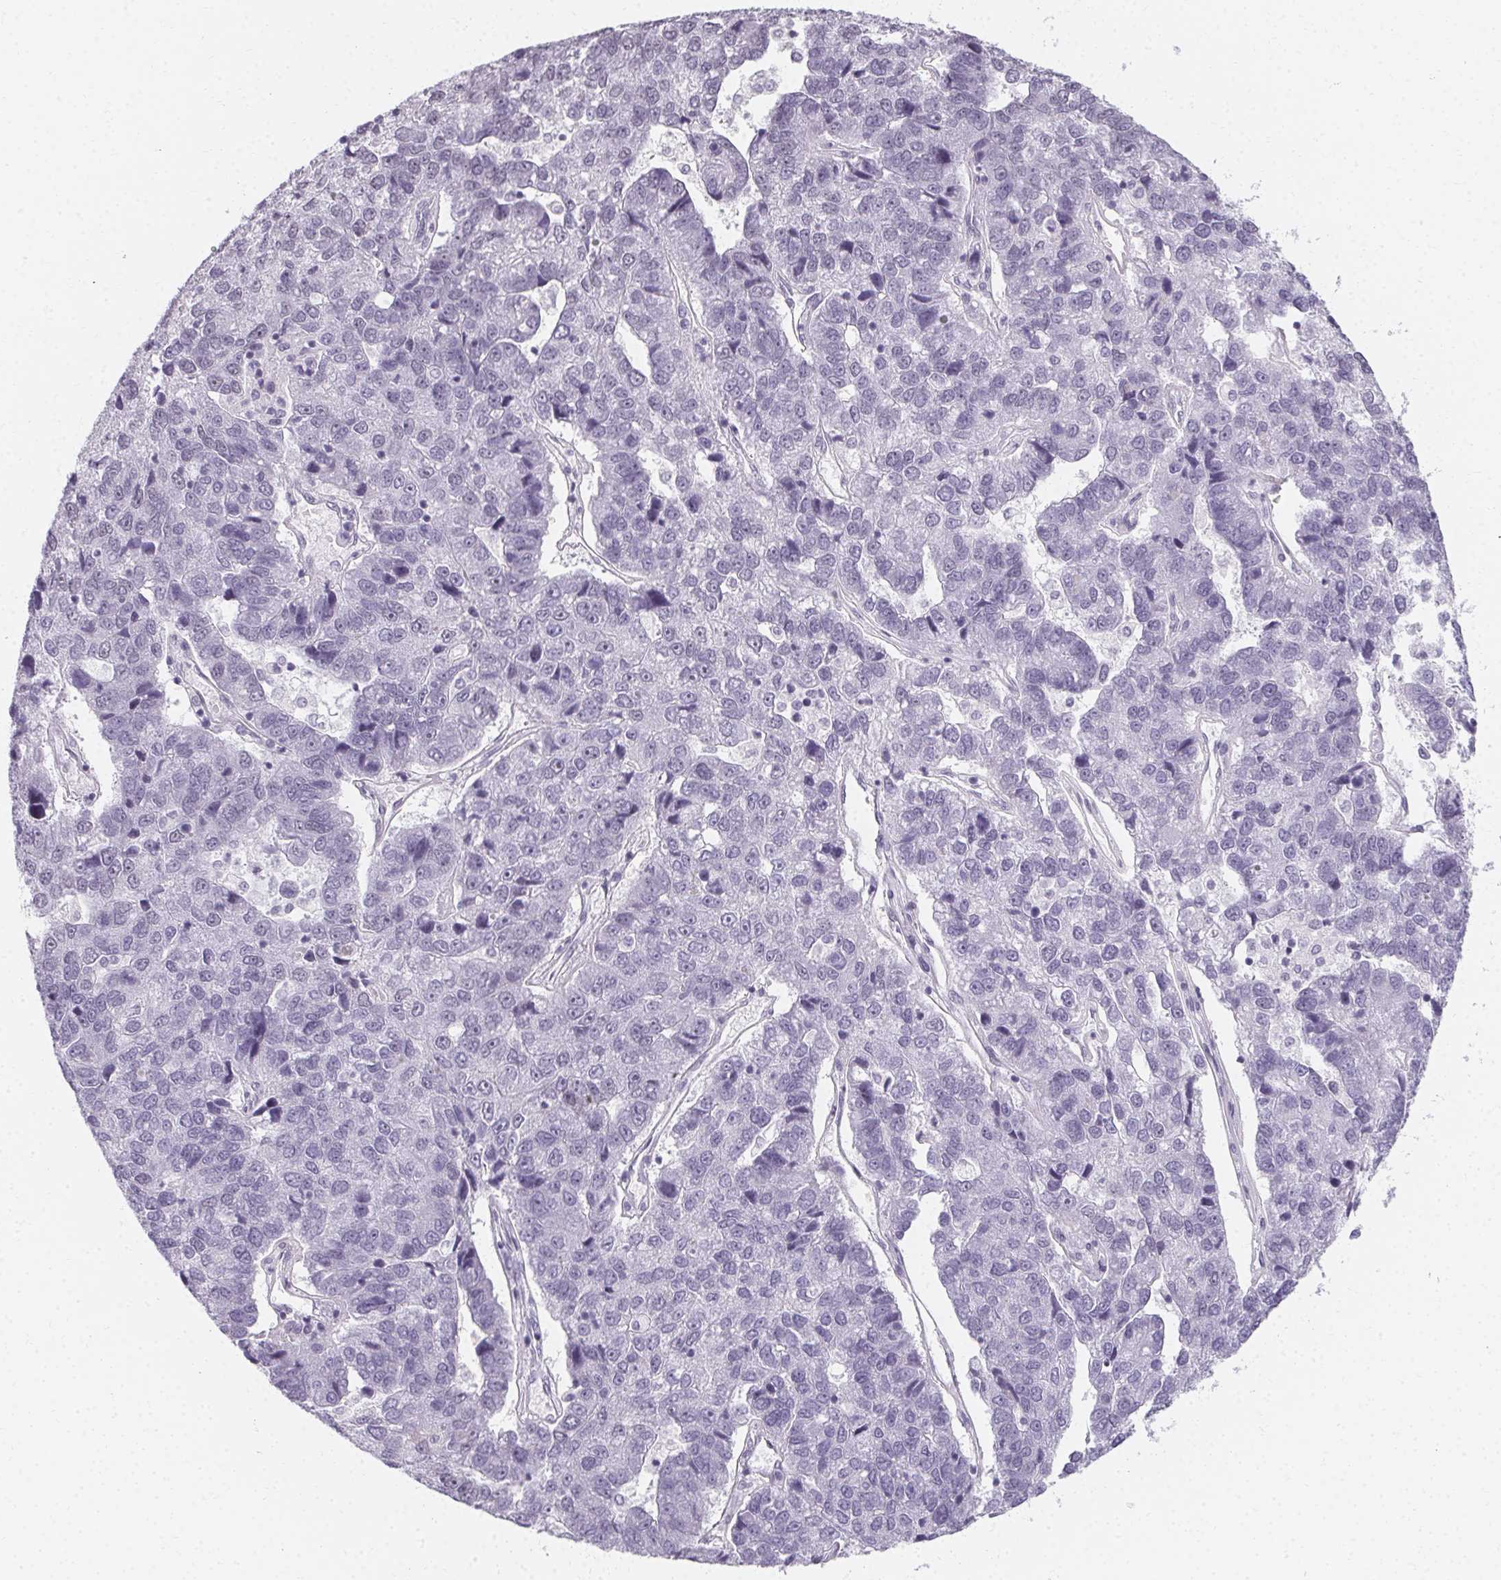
{"staining": {"intensity": "negative", "quantity": "none", "location": "none"}, "tissue": "pancreatic cancer", "cell_type": "Tumor cells", "image_type": "cancer", "snomed": [{"axis": "morphology", "description": "Adenocarcinoma, NOS"}, {"axis": "topography", "description": "Pancreas"}], "caption": "The histopathology image exhibits no significant positivity in tumor cells of adenocarcinoma (pancreatic).", "gene": "SYNPR", "patient": {"sex": "female", "age": 61}}